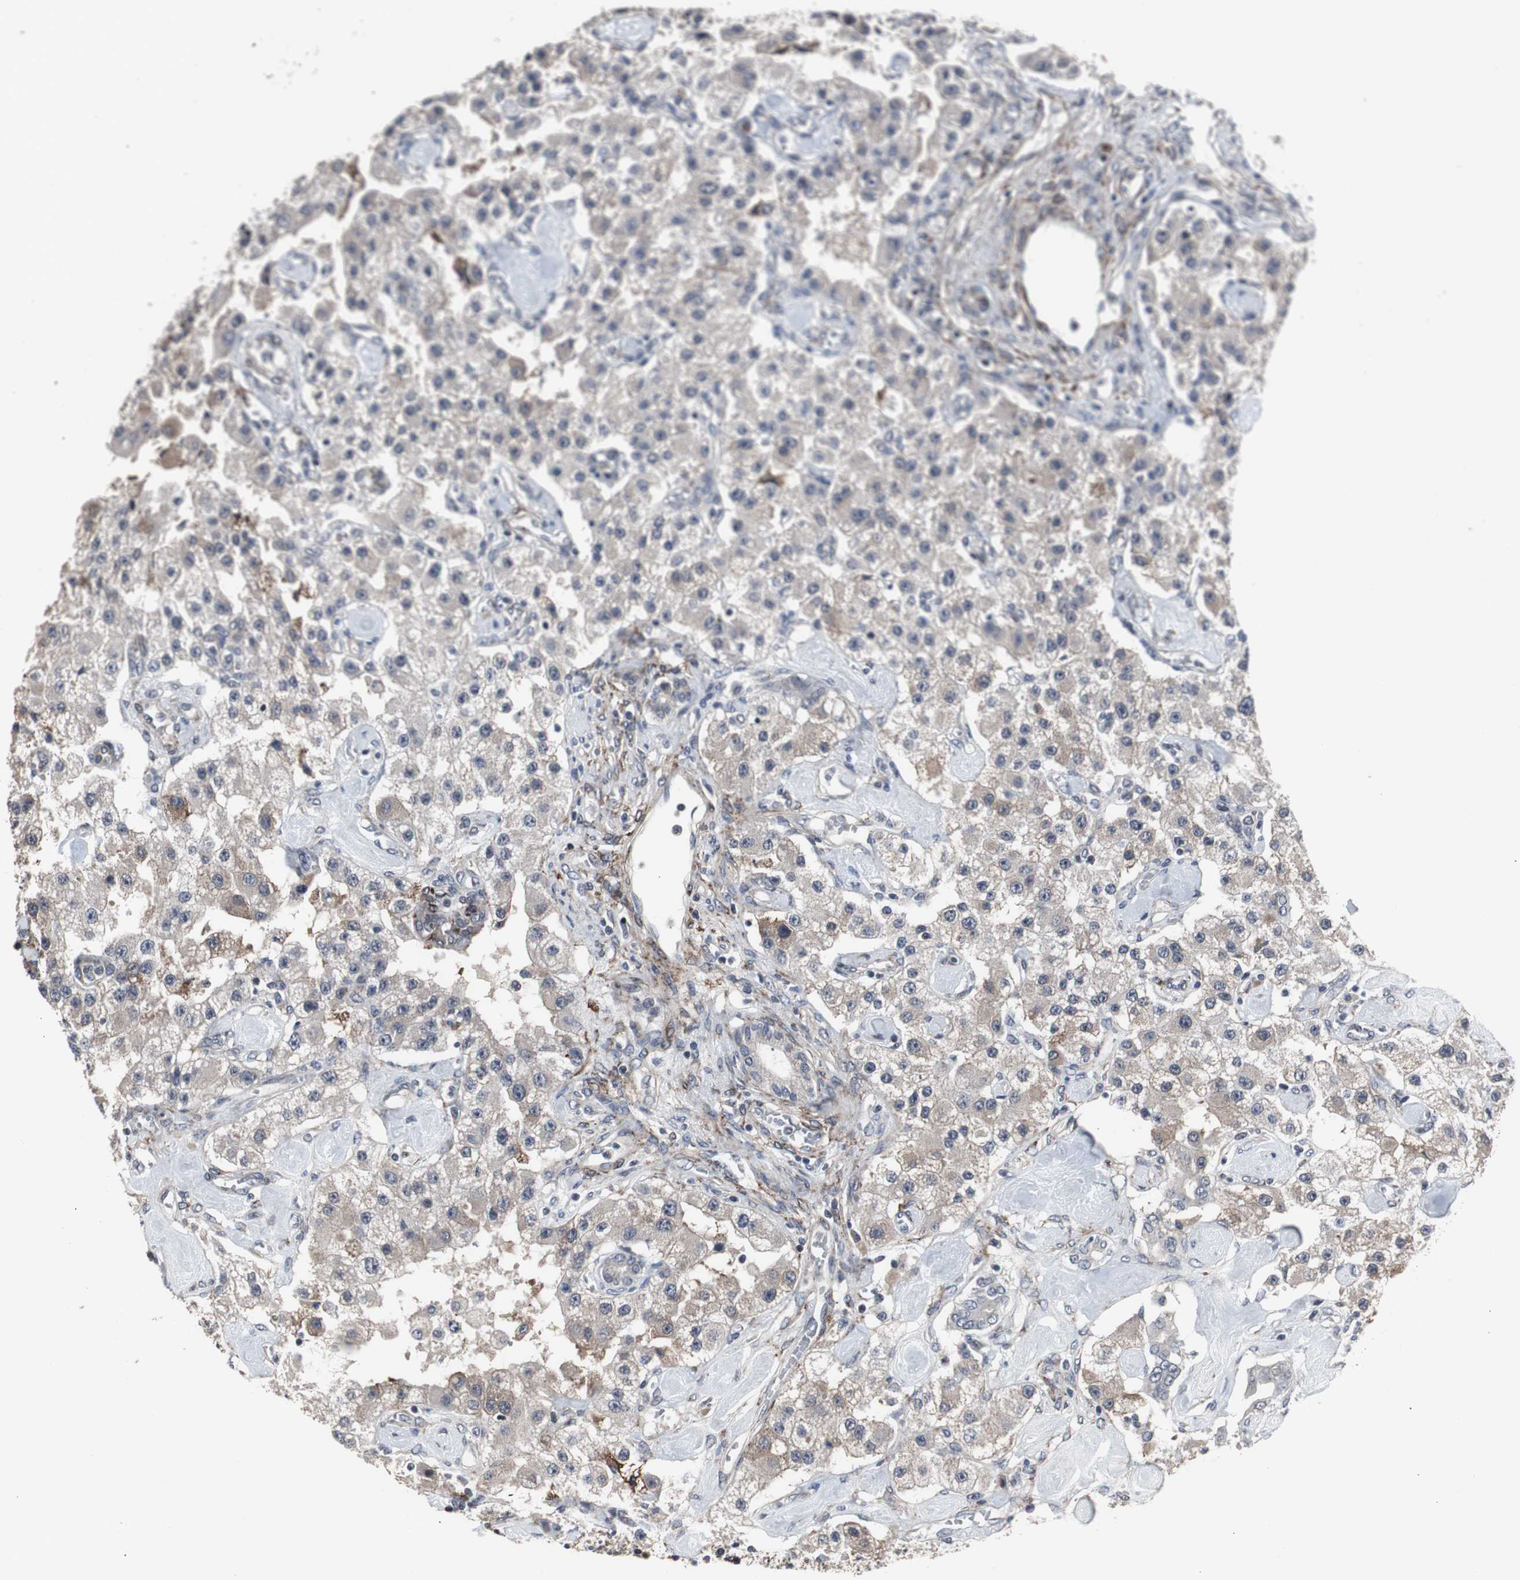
{"staining": {"intensity": "weak", "quantity": "25%-75%", "location": "cytoplasmic/membranous"}, "tissue": "carcinoid", "cell_type": "Tumor cells", "image_type": "cancer", "snomed": [{"axis": "morphology", "description": "Carcinoid, malignant, NOS"}, {"axis": "topography", "description": "Pancreas"}], "caption": "Carcinoid was stained to show a protein in brown. There is low levels of weak cytoplasmic/membranous expression in approximately 25%-75% of tumor cells.", "gene": "CRADD", "patient": {"sex": "male", "age": 41}}